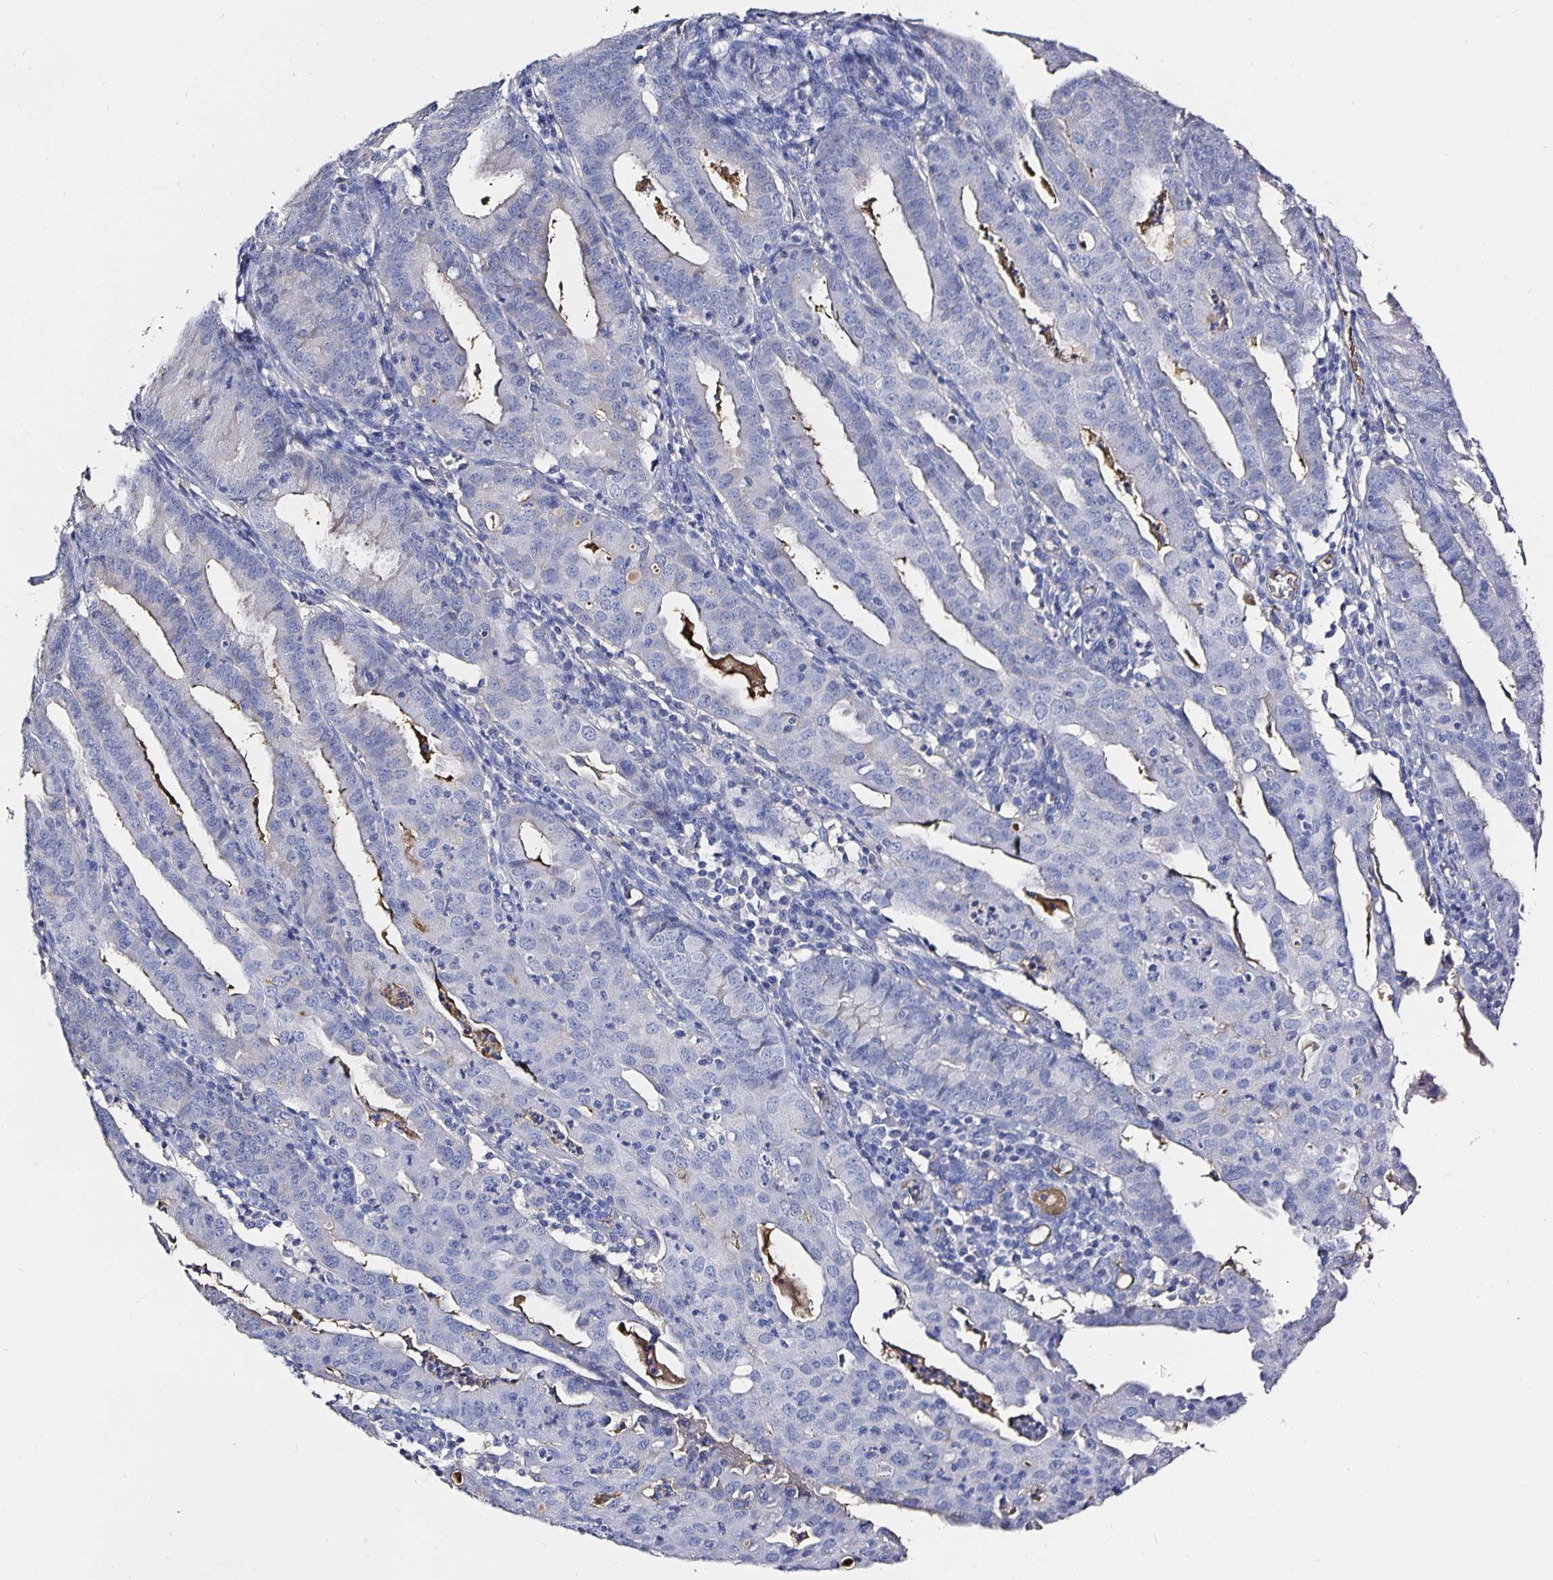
{"staining": {"intensity": "negative", "quantity": "none", "location": "none"}, "tissue": "endometrial cancer", "cell_type": "Tumor cells", "image_type": "cancer", "snomed": [{"axis": "morphology", "description": "Adenocarcinoma, NOS"}, {"axis": "topography", "description": "Endometrium"}], "caption": "Protein analysis of endometrial cancer displays no significant expression in tumor cells. Brightfield microscopy of IHC stained with DAB (3,3'-diaminobenzidine) (brown) and hematoxylin (blue), captured at high magnification.", "gene": "TTR", "patient": {"sex": "female", "age": 60}}